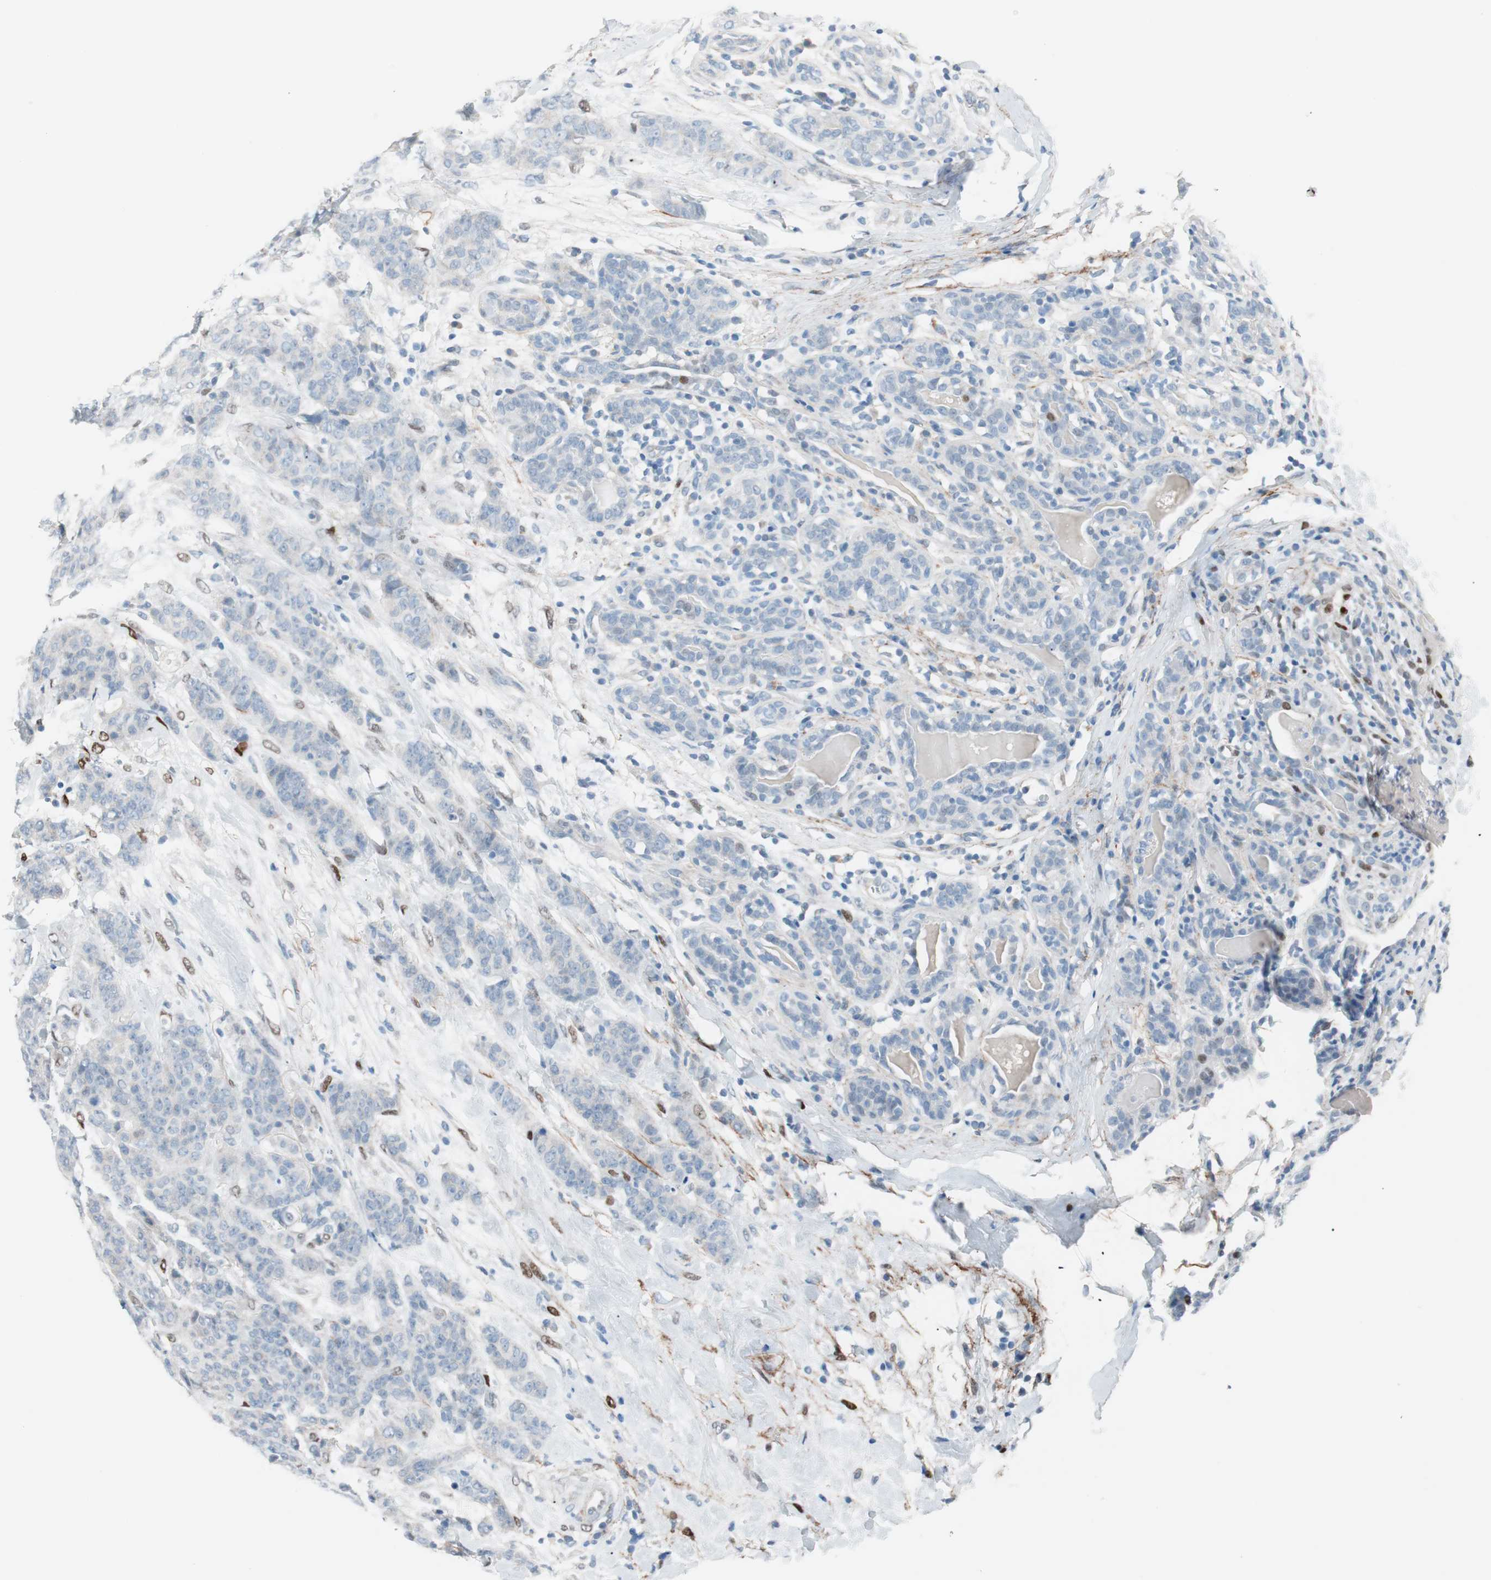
{"staining": {"intensity": "negative", "quantity": "none", "location": "none"}, "tissue": "breast cancer", "cell_type": "Tumor cells", "image_type": "cancer", "snomed": [{"axis": "morphology", "description": "Duct carcinoma"}, {"axis": "topography", "description": "Breast"}], "caption": "A high-resolution histopathology image shows immunohistochemistry staining of breast cancer (invasive ductal carcinoma), which displays no significant positivity in tumor cells. (Stains: DAB (3,3'-diaminobenzidine) immunohistochemistry (IHC) with hematoxylin counter stain, Microscopy: brightfield microscopy at high magnification).", "gene": "FOSL1", "patient": {"sex": "female", "age": 40}}